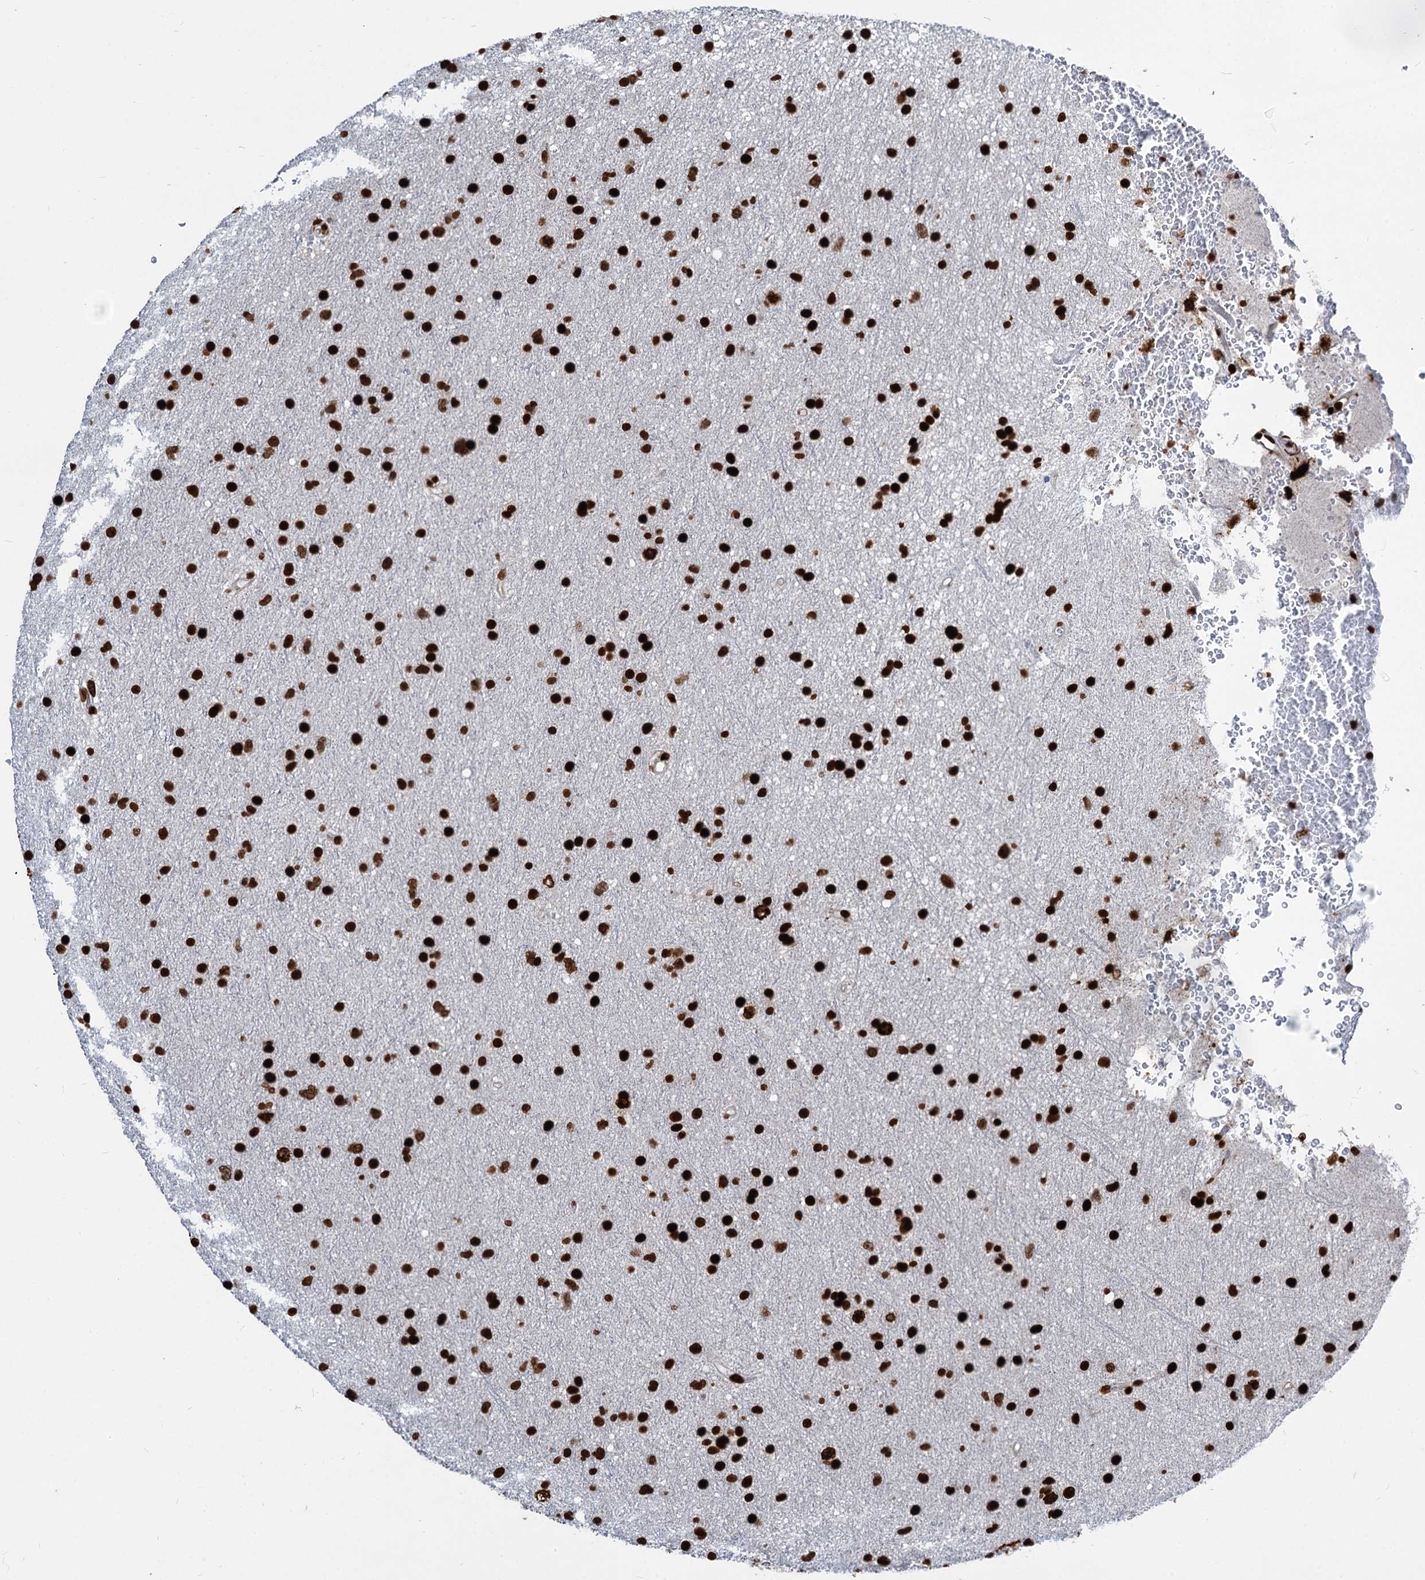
{"staining": {"intensity": "strong", "quantity": ">75%", "location": "nuclear"}, "tissue": "glioma", "cell_type": "Tumor cells", "image_type": "cancer", "snomed": [{"axis": "morphology", "description": "Glioma, malignant, Low grade"}, {"axis": "topography", "description": "Cerebral cortex"}], "caption": "Protein expression analysis of low-grade glioma (malignant) displays strong nuclear positivity in approximately >75% of tumor cells. (Brightfield microscopy of DAB IHC at high magnification).", "gene": "MECP2", "patient": {"sex": "female", "age": 39}}